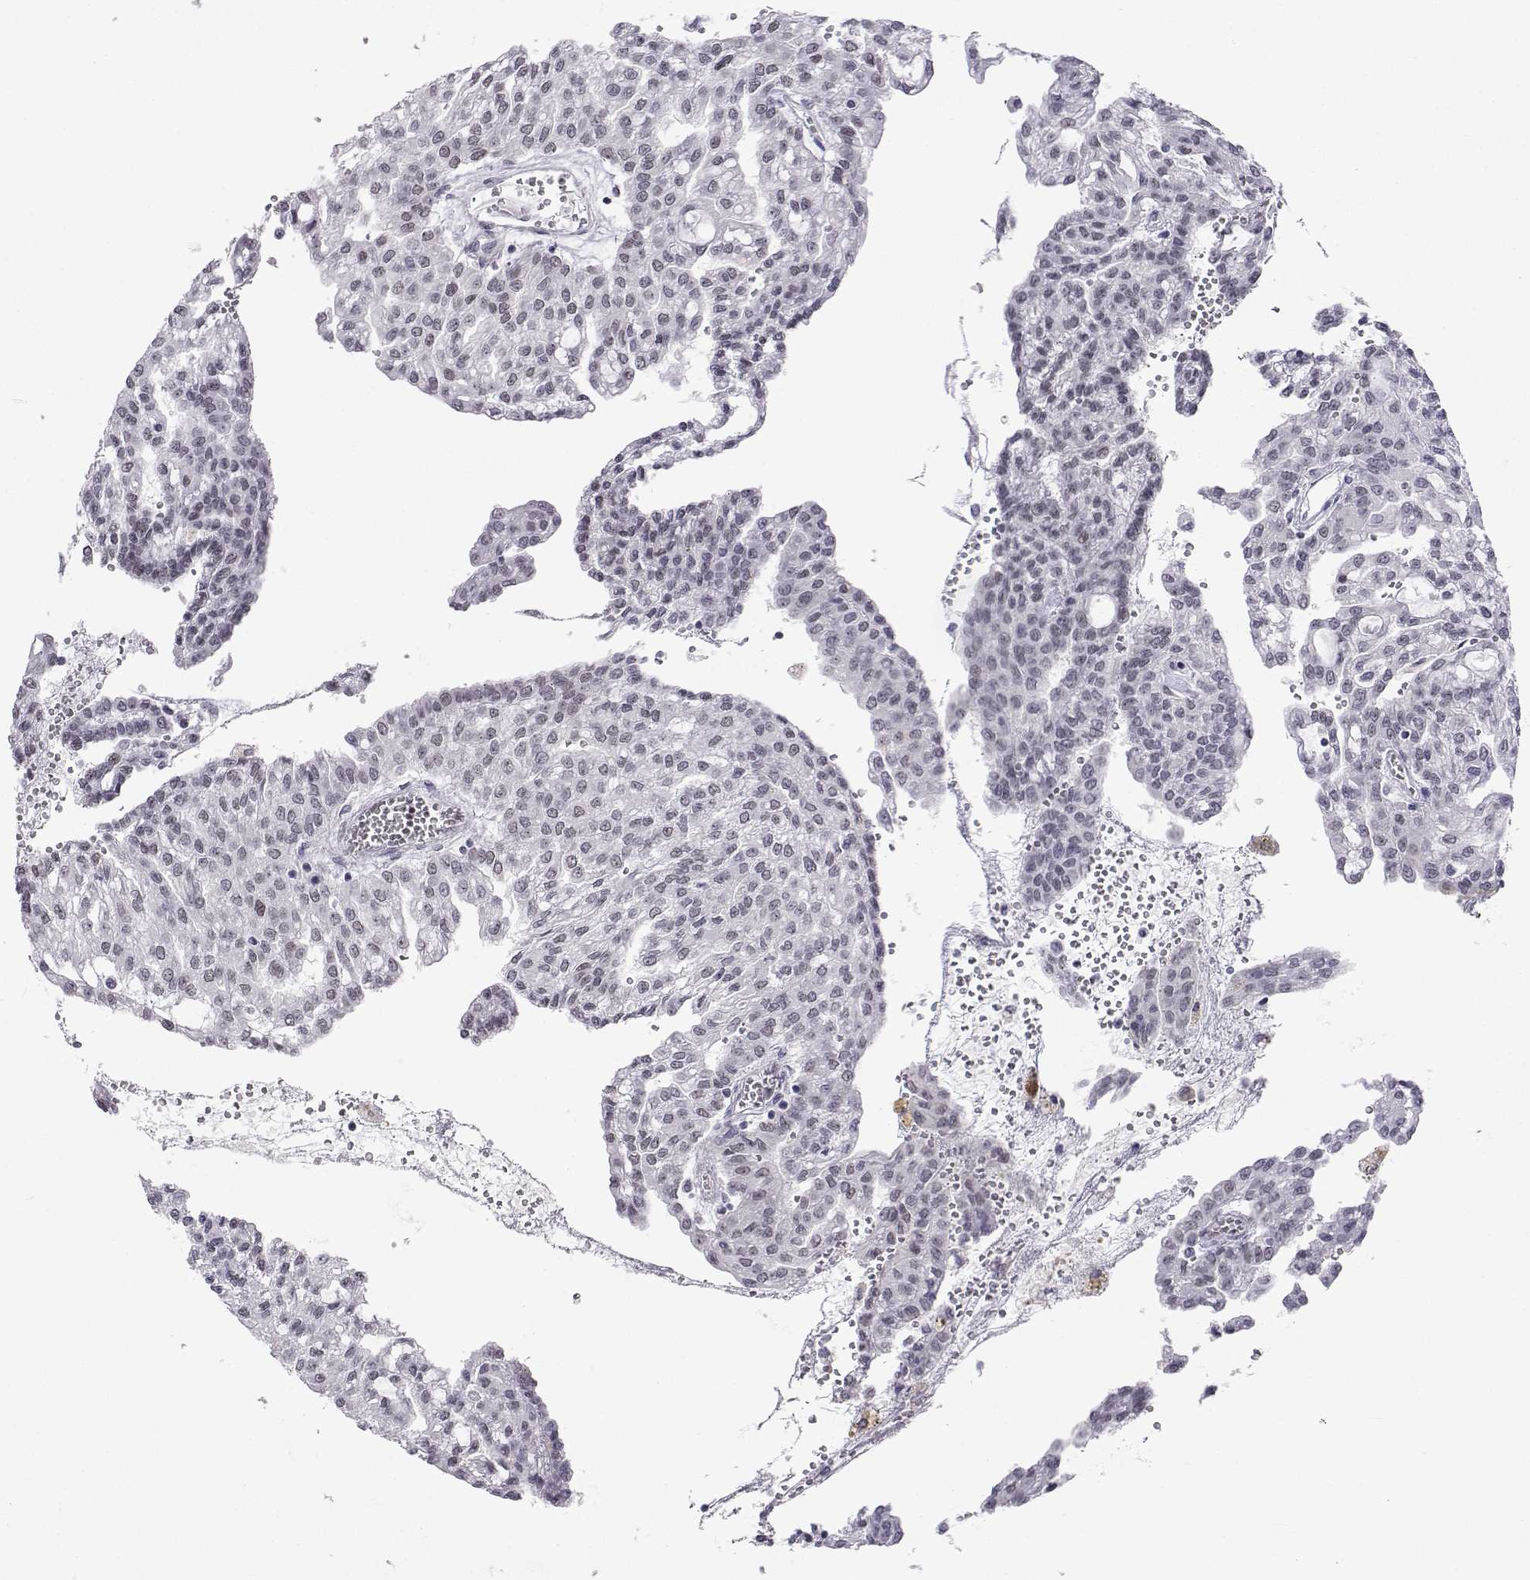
{"staining": {"intensity": "negative", "quantity": "none", "location": "none"}, "tissue": "renal cancer", "cell_type": "Tumor cells", "image_type": "cancer", "snomed": [{"axis": "morphology", "description": "Adenocarcinoma, NOS"}, {"axis": "topography", "description": "Kidney"}], "caption": "IHC photomicrograph of neoplastic tissue: renal cancer stained with DAB shows no significant protein positivity in tumor cells. Brightfield microscopy of IHC stained with DAB (3,3'-diaminobenzidine) (brown) and hematoxylin (blue), captured at high magnification.", "gene": "MED26", "patient": {"sex": "male", "age": 63}}